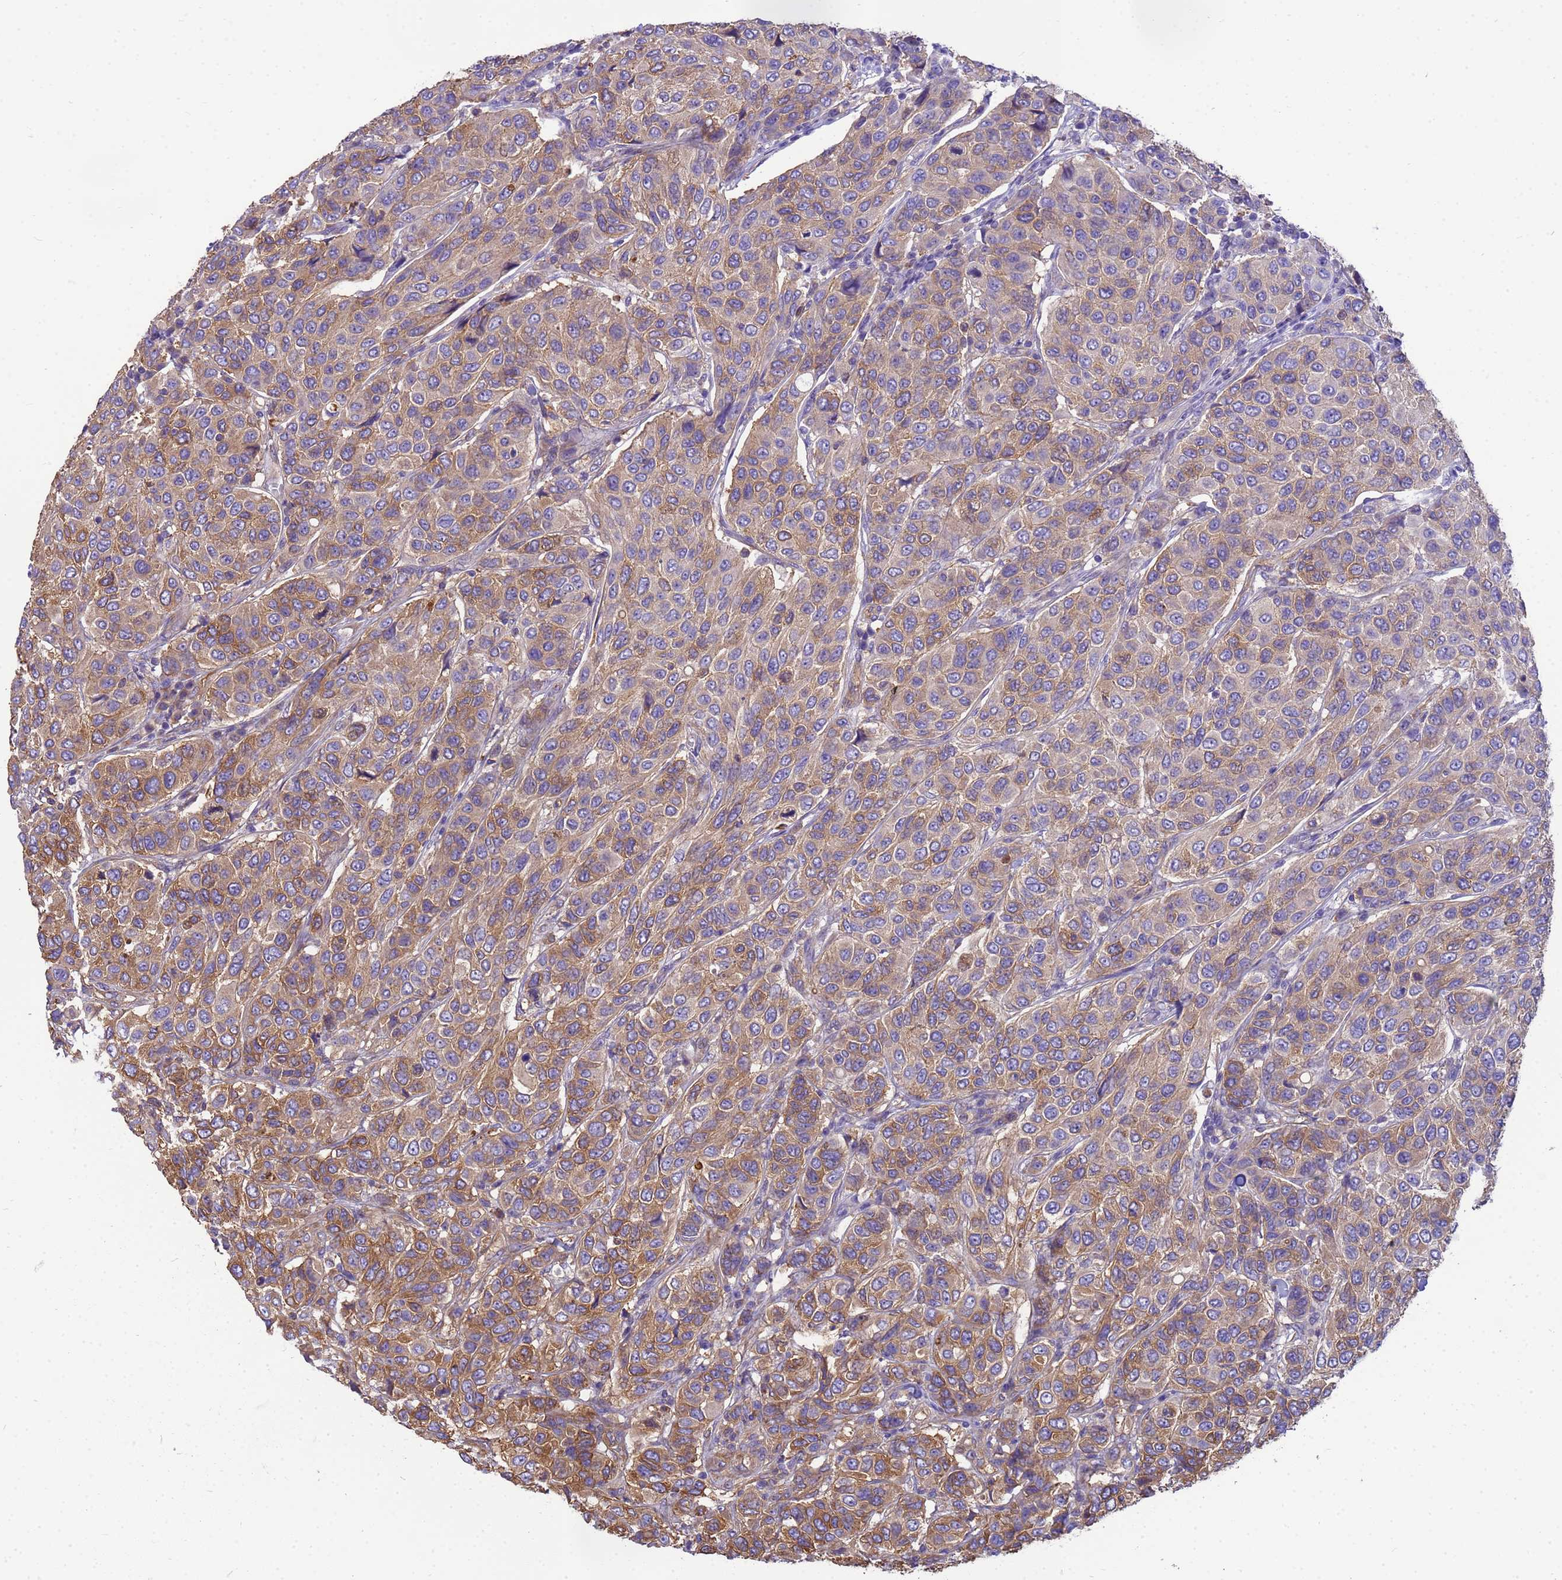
{"staining": {"intensity": "moderate", "quantity": "25%-75%", "location": "cytoplasmic/membranous"}, "tissue": "breast cancer", "cell_type": "Tumor cells", "image_type": "cancer", "snomed": [{"axis": "morphology", "description": "Duct carcinoma"}, {"axis": "topography", "description": "Breast"}], "caption": "Moderate cytoplasmic/membranous protein expression is seen in about 25%-75% of tumor cells in breast cancer (invasive ductal carcinoma).", "gene": "TUBB1", "patient": {"sex": "female", "age": 55}}